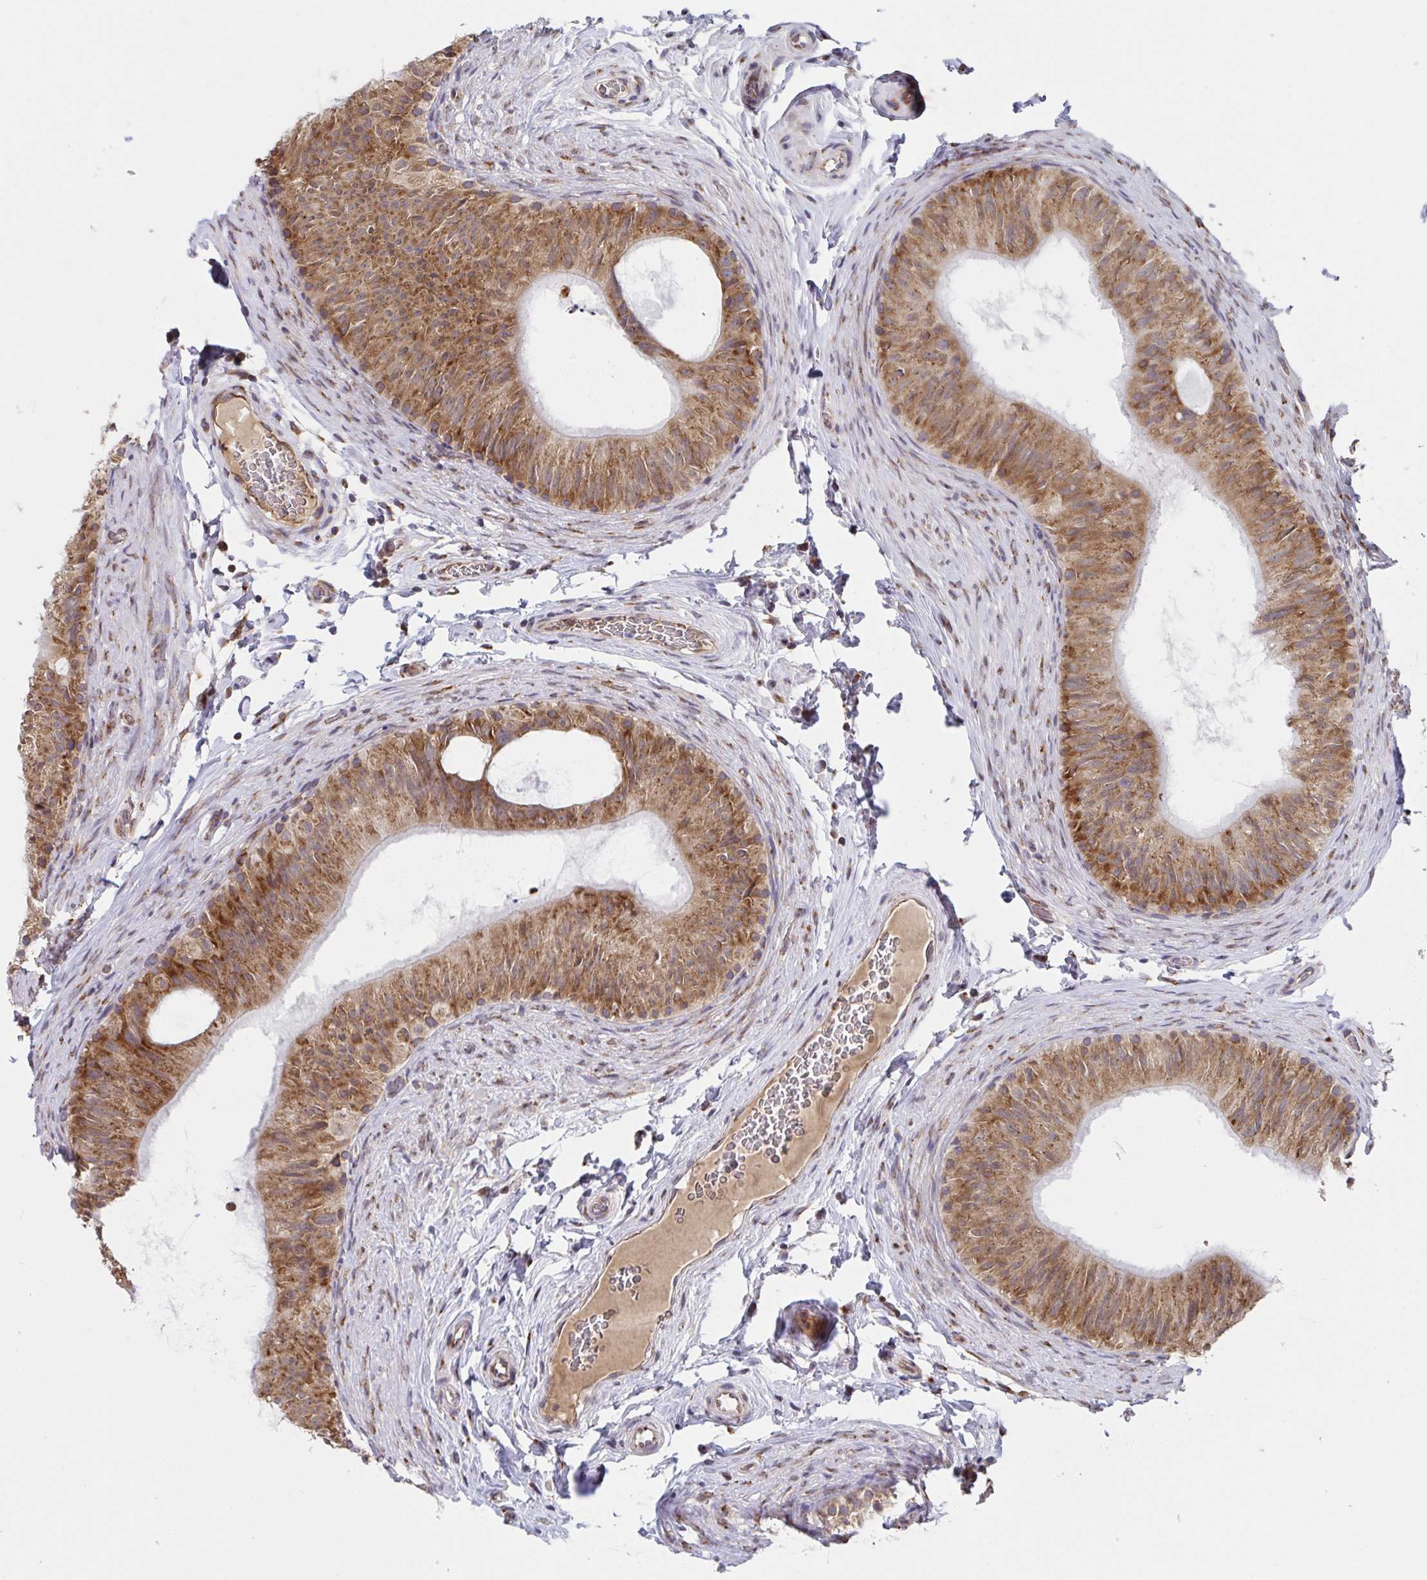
{"staining": {"intensity": "moderate", "quantity": ">75%", "location": "cytoplasmic/membranous"}, "tissue": "epididymis", "cell_type": "Glandular cells", "image_type": "normal", "snomed": [{"axis": "morphology", "description": "Normal tissue, NOS"}, {"axis": "topography", "description": "Epididymis, spermatic cord, NOS"}, {"axis": "topography", "description": "Epididymis"}], "caption": "This micrograph demonstrates immunohistochemistry (IHC) staining of unremarkable human epididymis, with medium moderate cytoplasmic/membranous expression in about >75% of glandular cells.", "gene": "ATP5MJ", "patient": {"sex": "male", "age": 31}}